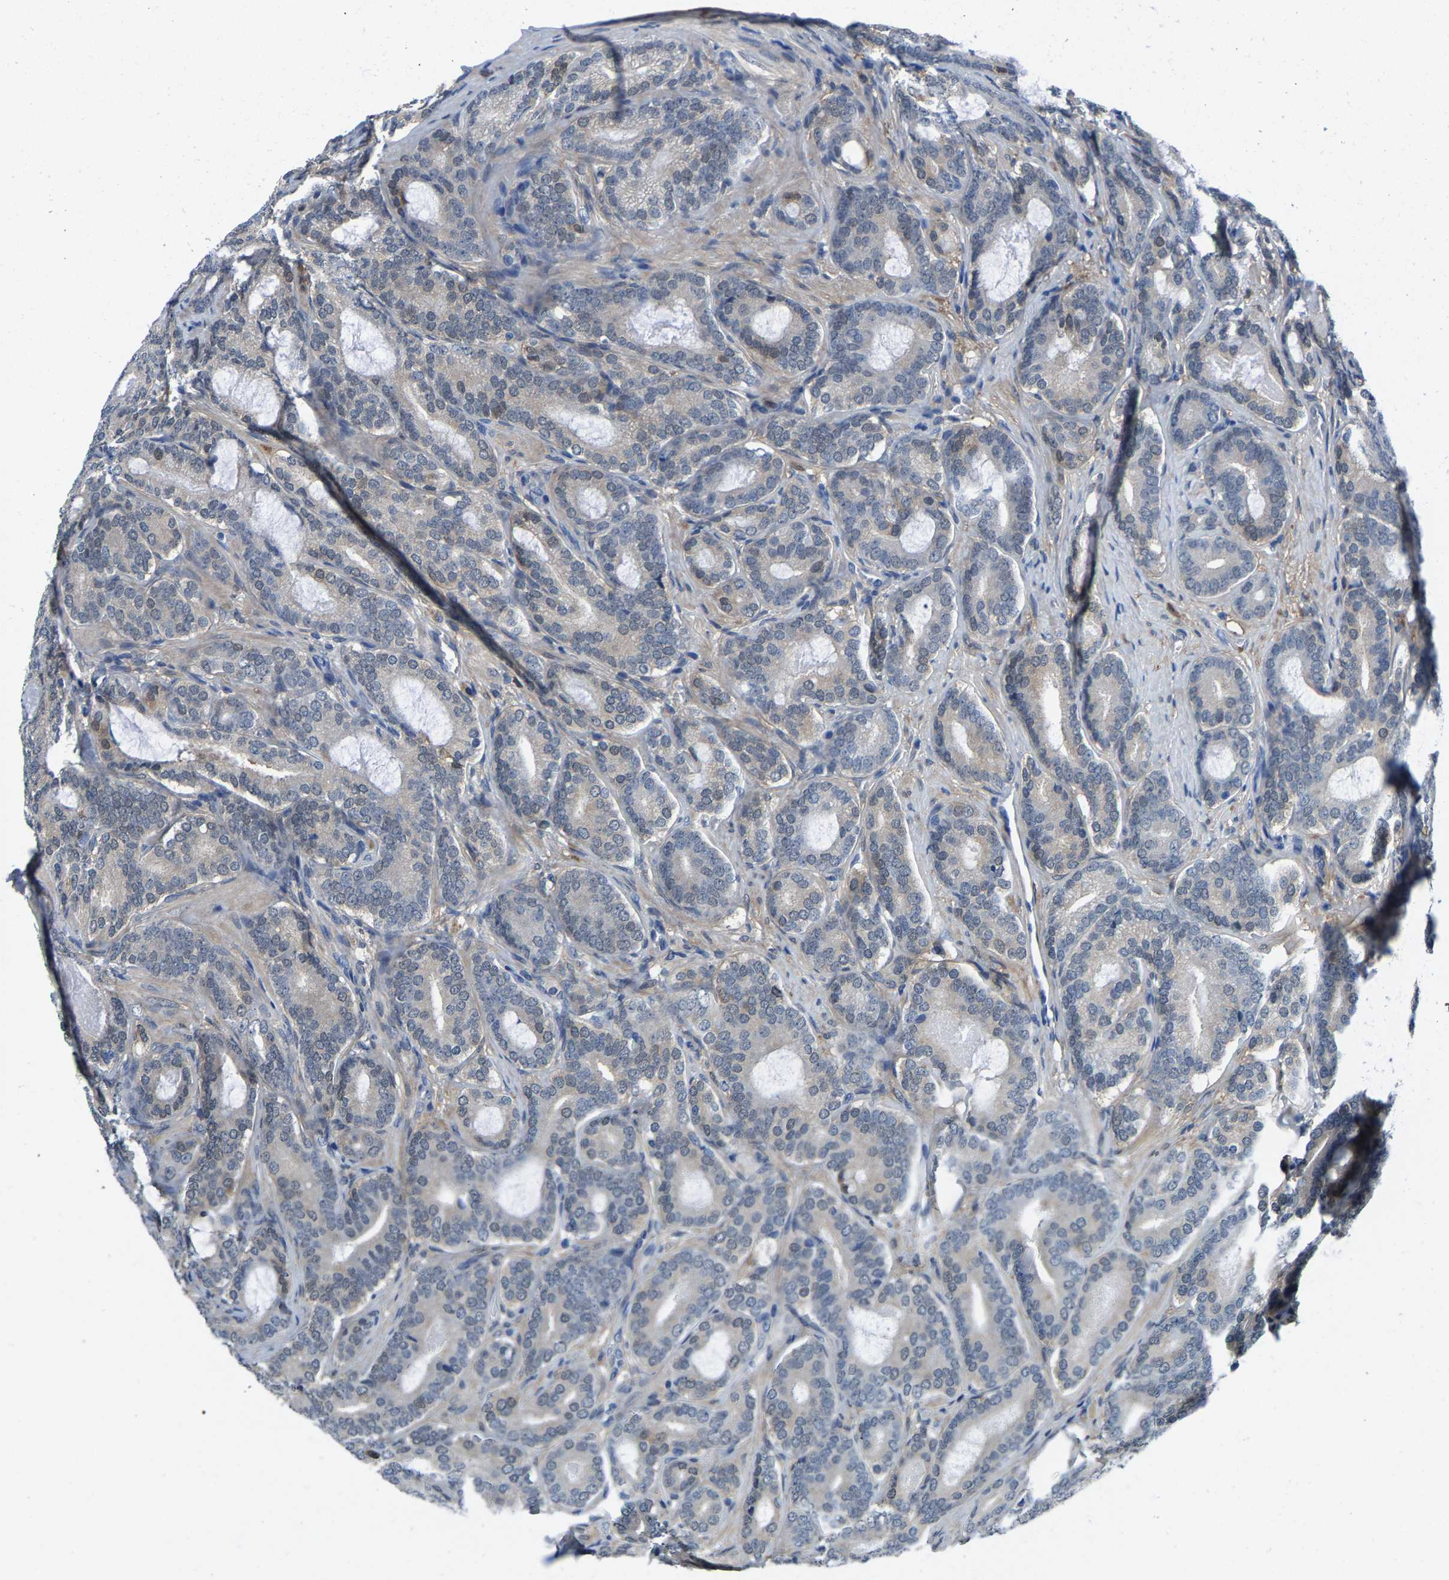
{"staining": {"intensity": "negative", "quantity": "none", "location": "none"}, "tissue": "prostate cancer", "cell_type": "Tumor cells", "image_type": "cancer", "snomed": [{"axis": "morphology", "description": "Adenocarcinoma, High grade"}, {"axis": "topography", "description": "Prostate"}], "caption": "This is an immunohistochemistry (IHC) image of prostate cancer. There is no expression in tumor cells.", "gene": "SSH3", "patient": {"sex": "male", "age": 60}}